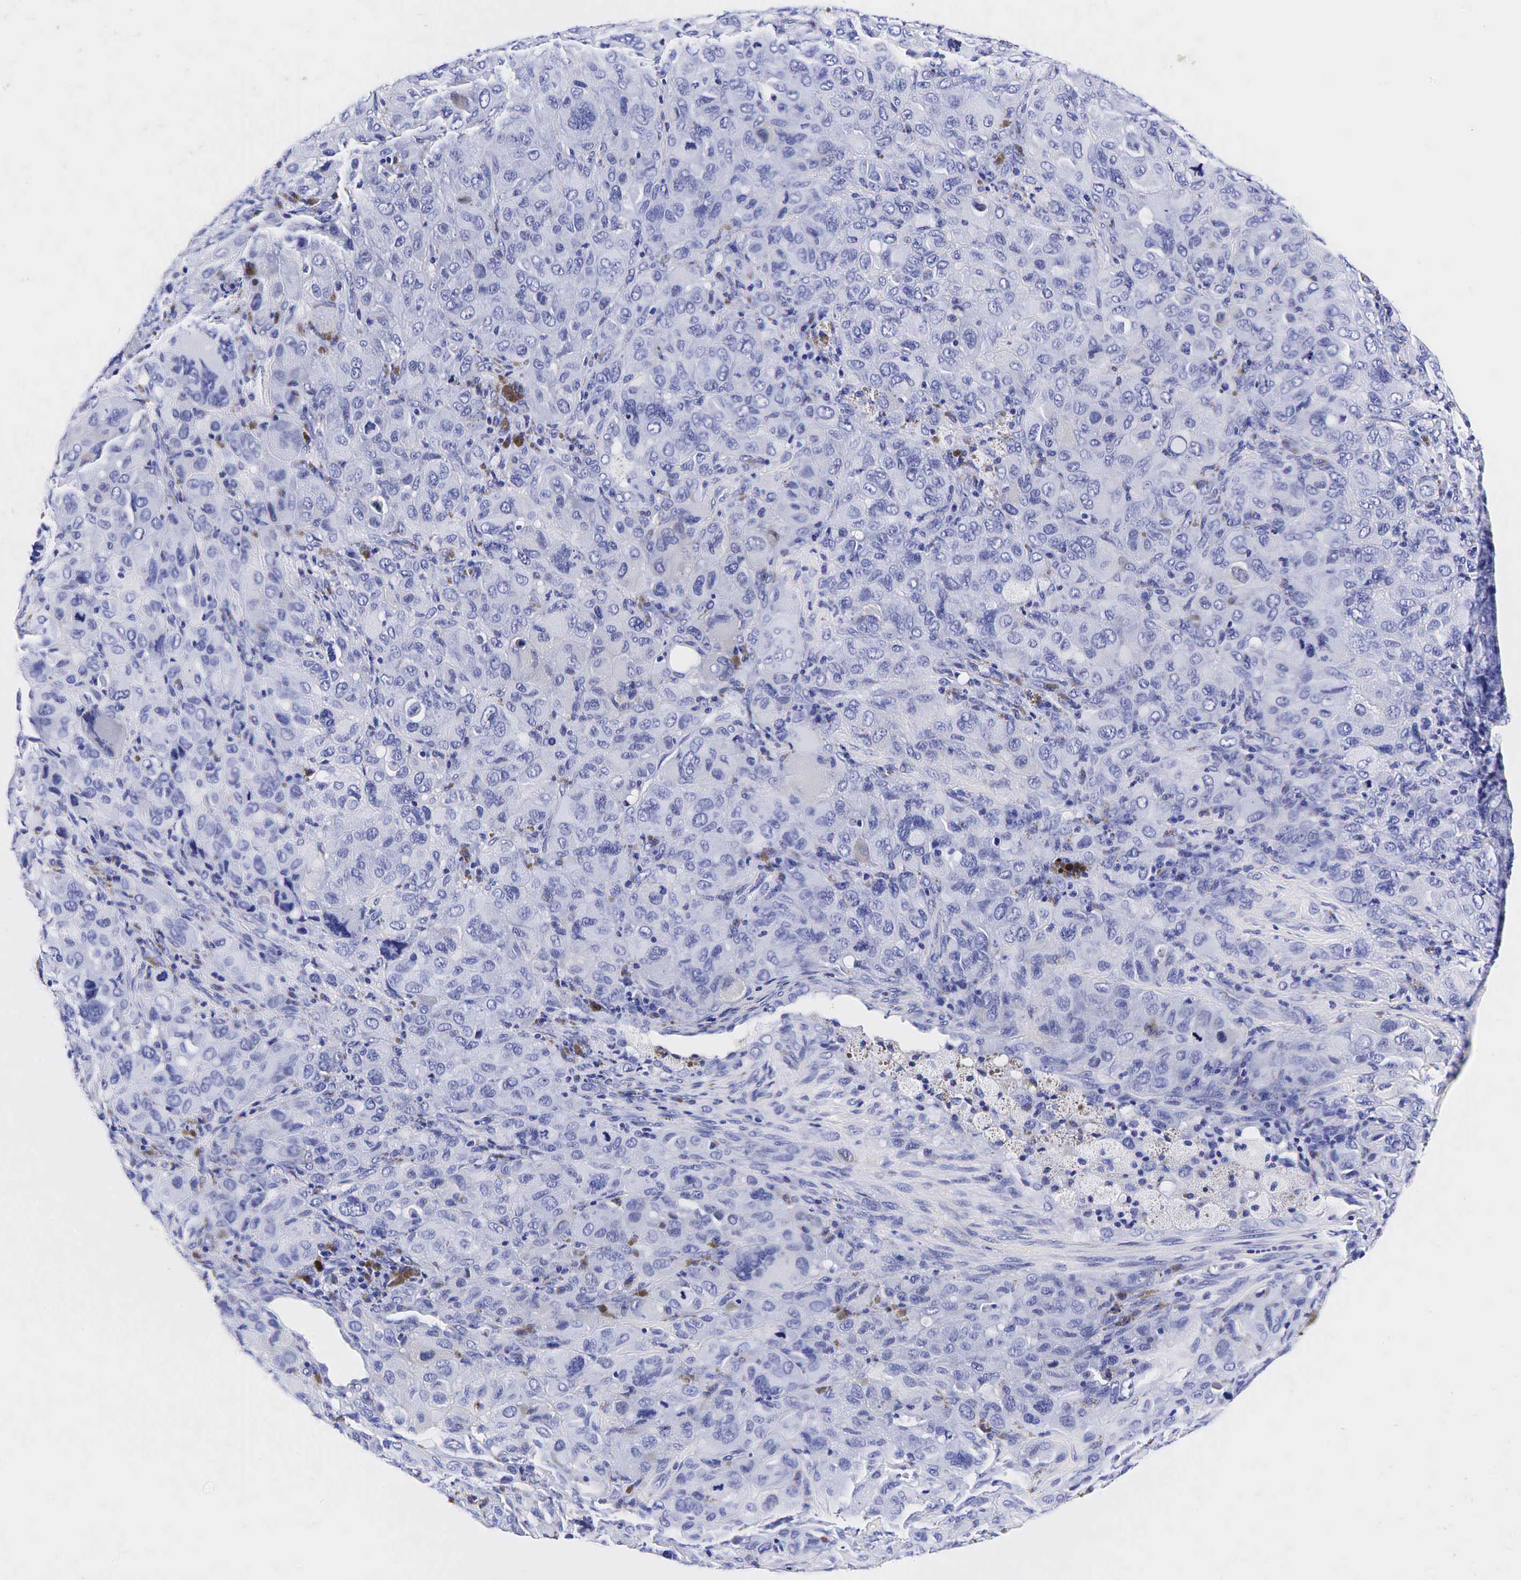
{"staining": {"intensity": "negative", "quantity": "none", "location": "none"}, "tissue": "melanoma", "cell_type": "Tumor cells", "image_type": "cancer", "snomed": [{"axis": "morphology", "description": "Malignant melanoma, Metastatic site"}, {"axis": "topography", "description": "Skin"}], "caption": "Immunohistochemistry histopathology image of malignant melanoma (metastatic site) stained for a protein (brown), which reveals no expression in tumor cells. The staining is performed using DAB (3,3'-diaminobenzidine) brown chromogen with nuclei counter-stained in using hematoxylin.", "gene": "GAST", "patient": {"sex": "male", "age": 32}}